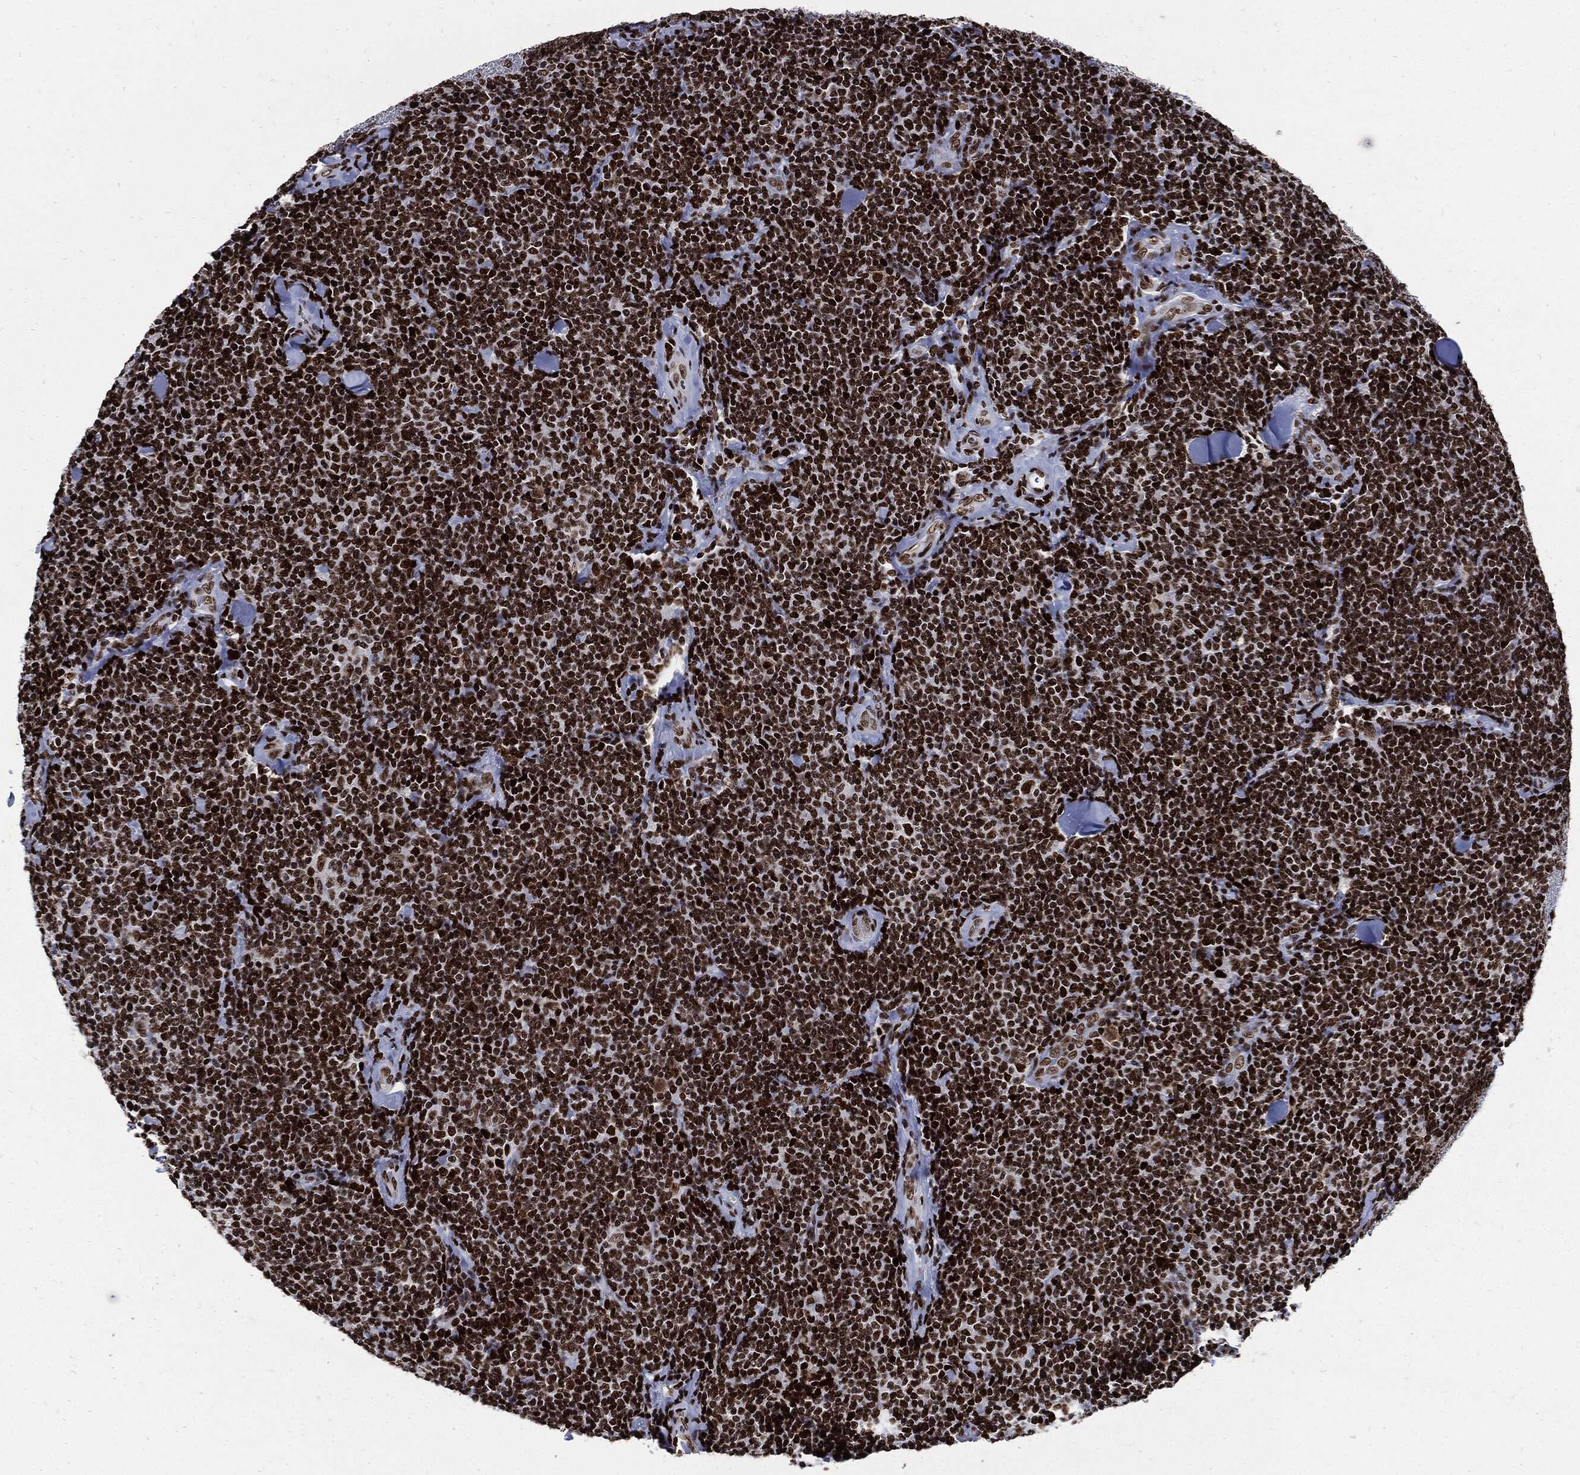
{"staining": {"intensity": "strong", "quantity": ">75%", "location": "nuclear"}, "tissue": "lymphoma", "cell_type": "Tumor cells", "image_type": "cancer", "snomed": [{"axis": "morphology", "description": "Malignant lymphoma, non-Hodgkin's type, Low grade"}, {"axis": "topography", "description": "Lymph node"}], "caption": "Immunohistochemical staining of human malignant lymphoma, non-Hodgkin's type (low-grade) shows high levels of strong nuclear protein staining in approximately >75% of tumor cells. (brown staining indicates protein expression, while blue staining denotes nuclei).", "gene": "TERF2", "patient": {"sex": "female", "age": 56}}